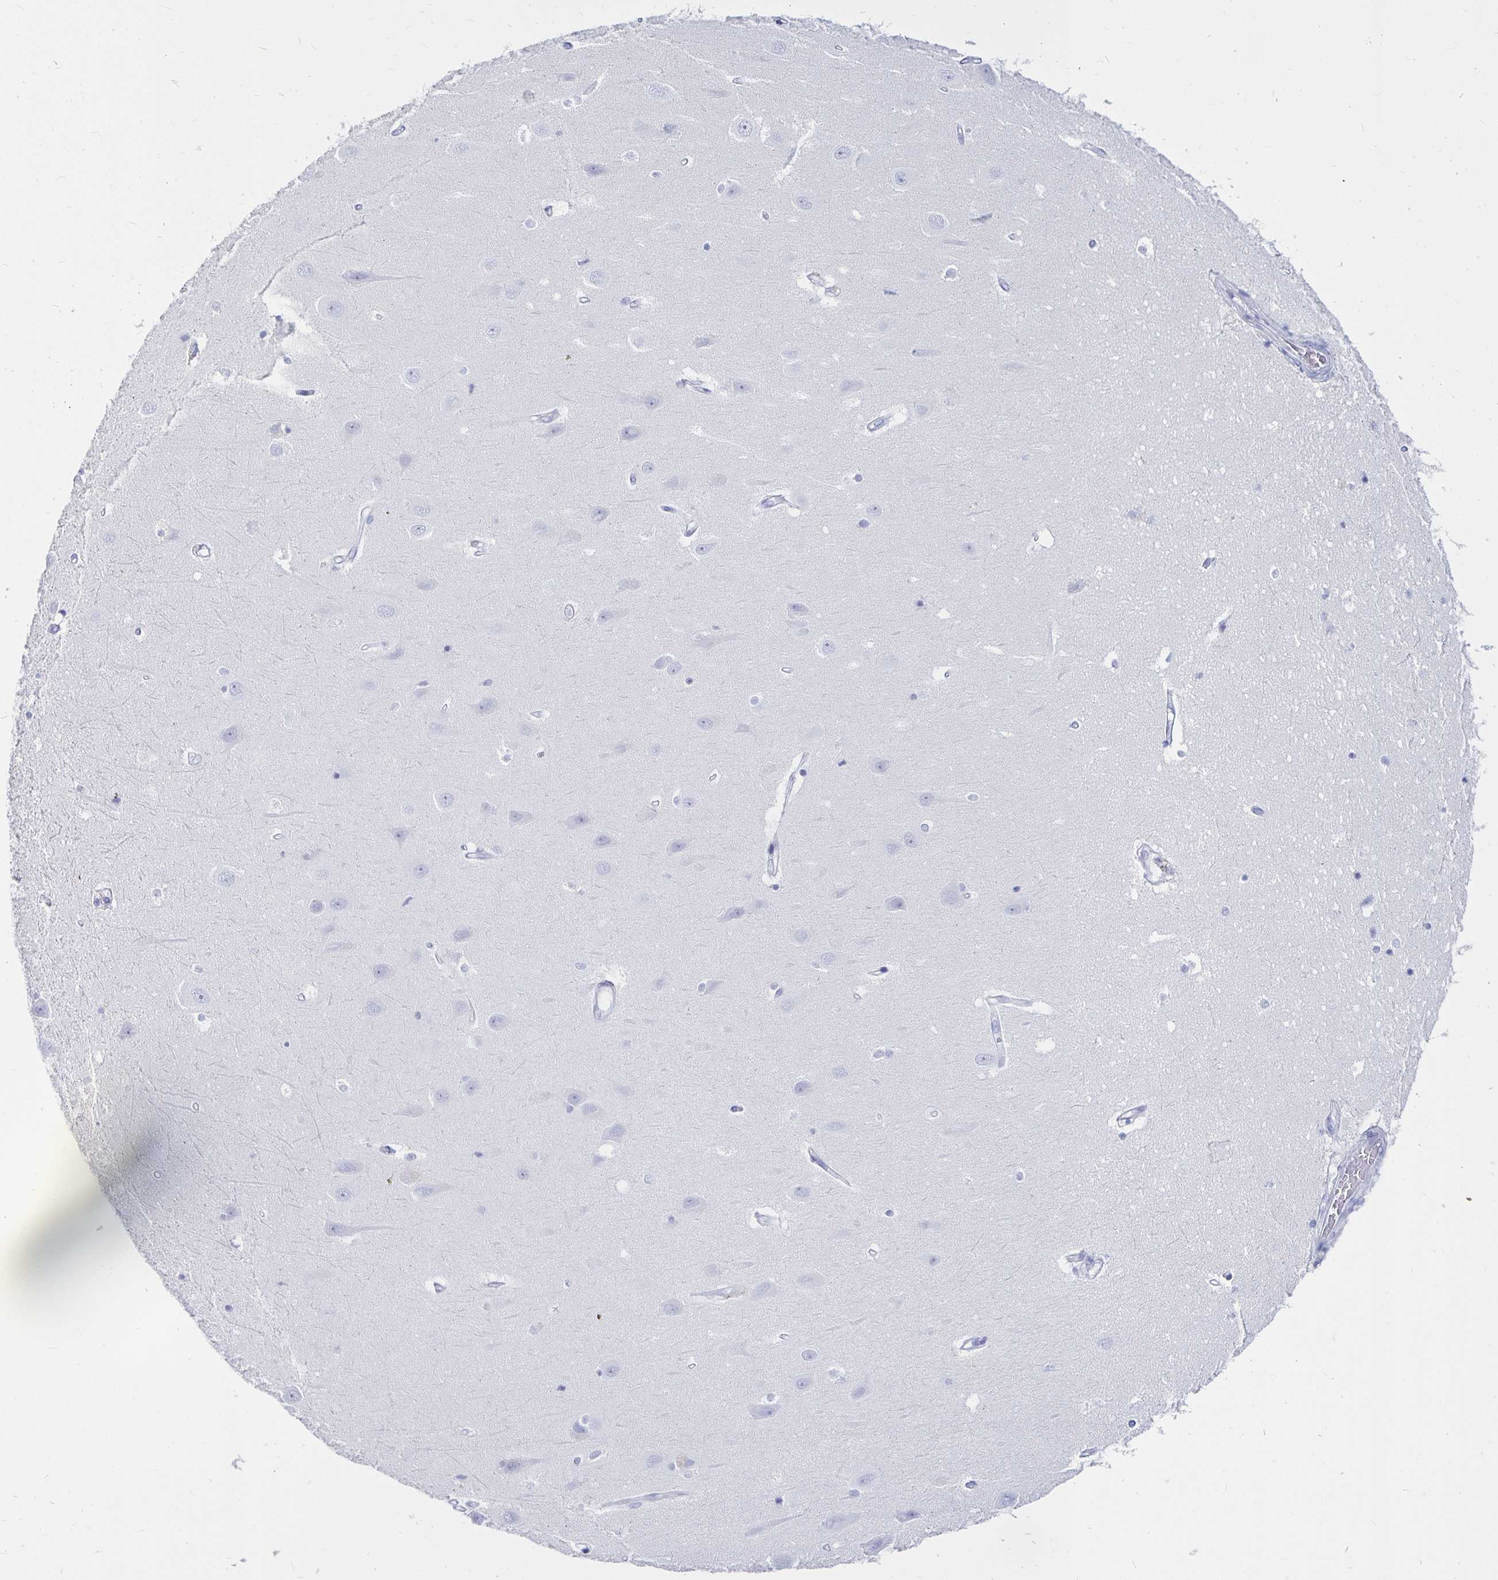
{"staining": {"intensity": "negative", "quantity": "none", "location": "none"}, "tissue": "hippocampus", "cell_type": "Glial cells", "image_type": "normal", "snomed": [{"axis": "morphology", "description": "Normal tissue, NOS"}, {"axis": "topography", "description": "Hippocampus"}], "caption": "Immunohistochemistry of benign hippocampus displays no staining in glial cells.", "gene": "CA9", "patient": {"sex": "male", "age": 63}}